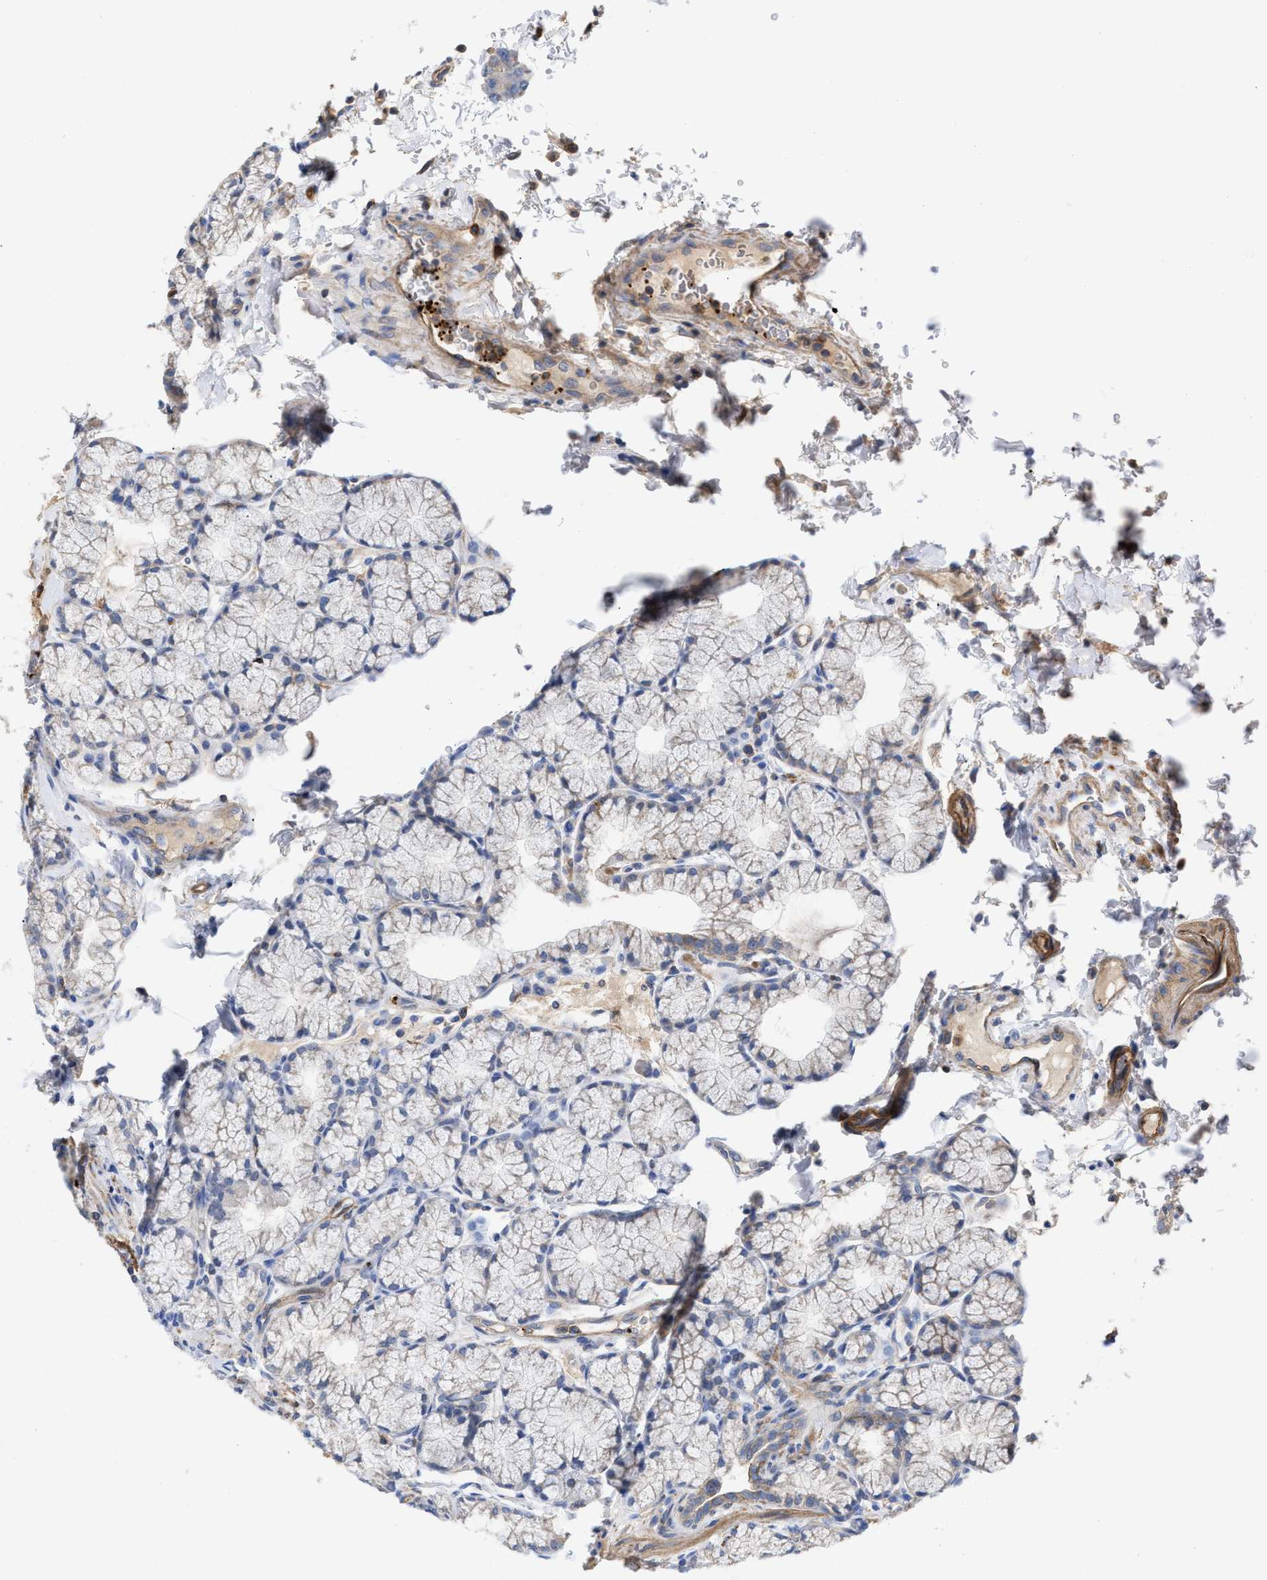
{"staining": {"intensity": "moderate", "quantity": "<25%", "location": "cytoplasmic/membranous"}, "tissue": "duodenum", "cell_type": "Glandular cells", "image_type": "normal", "snomed": [{"axis": "morphology", "description": "Normal tissue, NOS"}, {"axis": "topography", "description": "Duodenum"}], "caption": "Immunohistochemical staining of normal human duodenum demonstrates low levels of moderate cytoplasmic/membranous staining in about <25% of glandular cells.", "gene": "HS3ST5", "patient": {"sex": "male", "age": 50}}